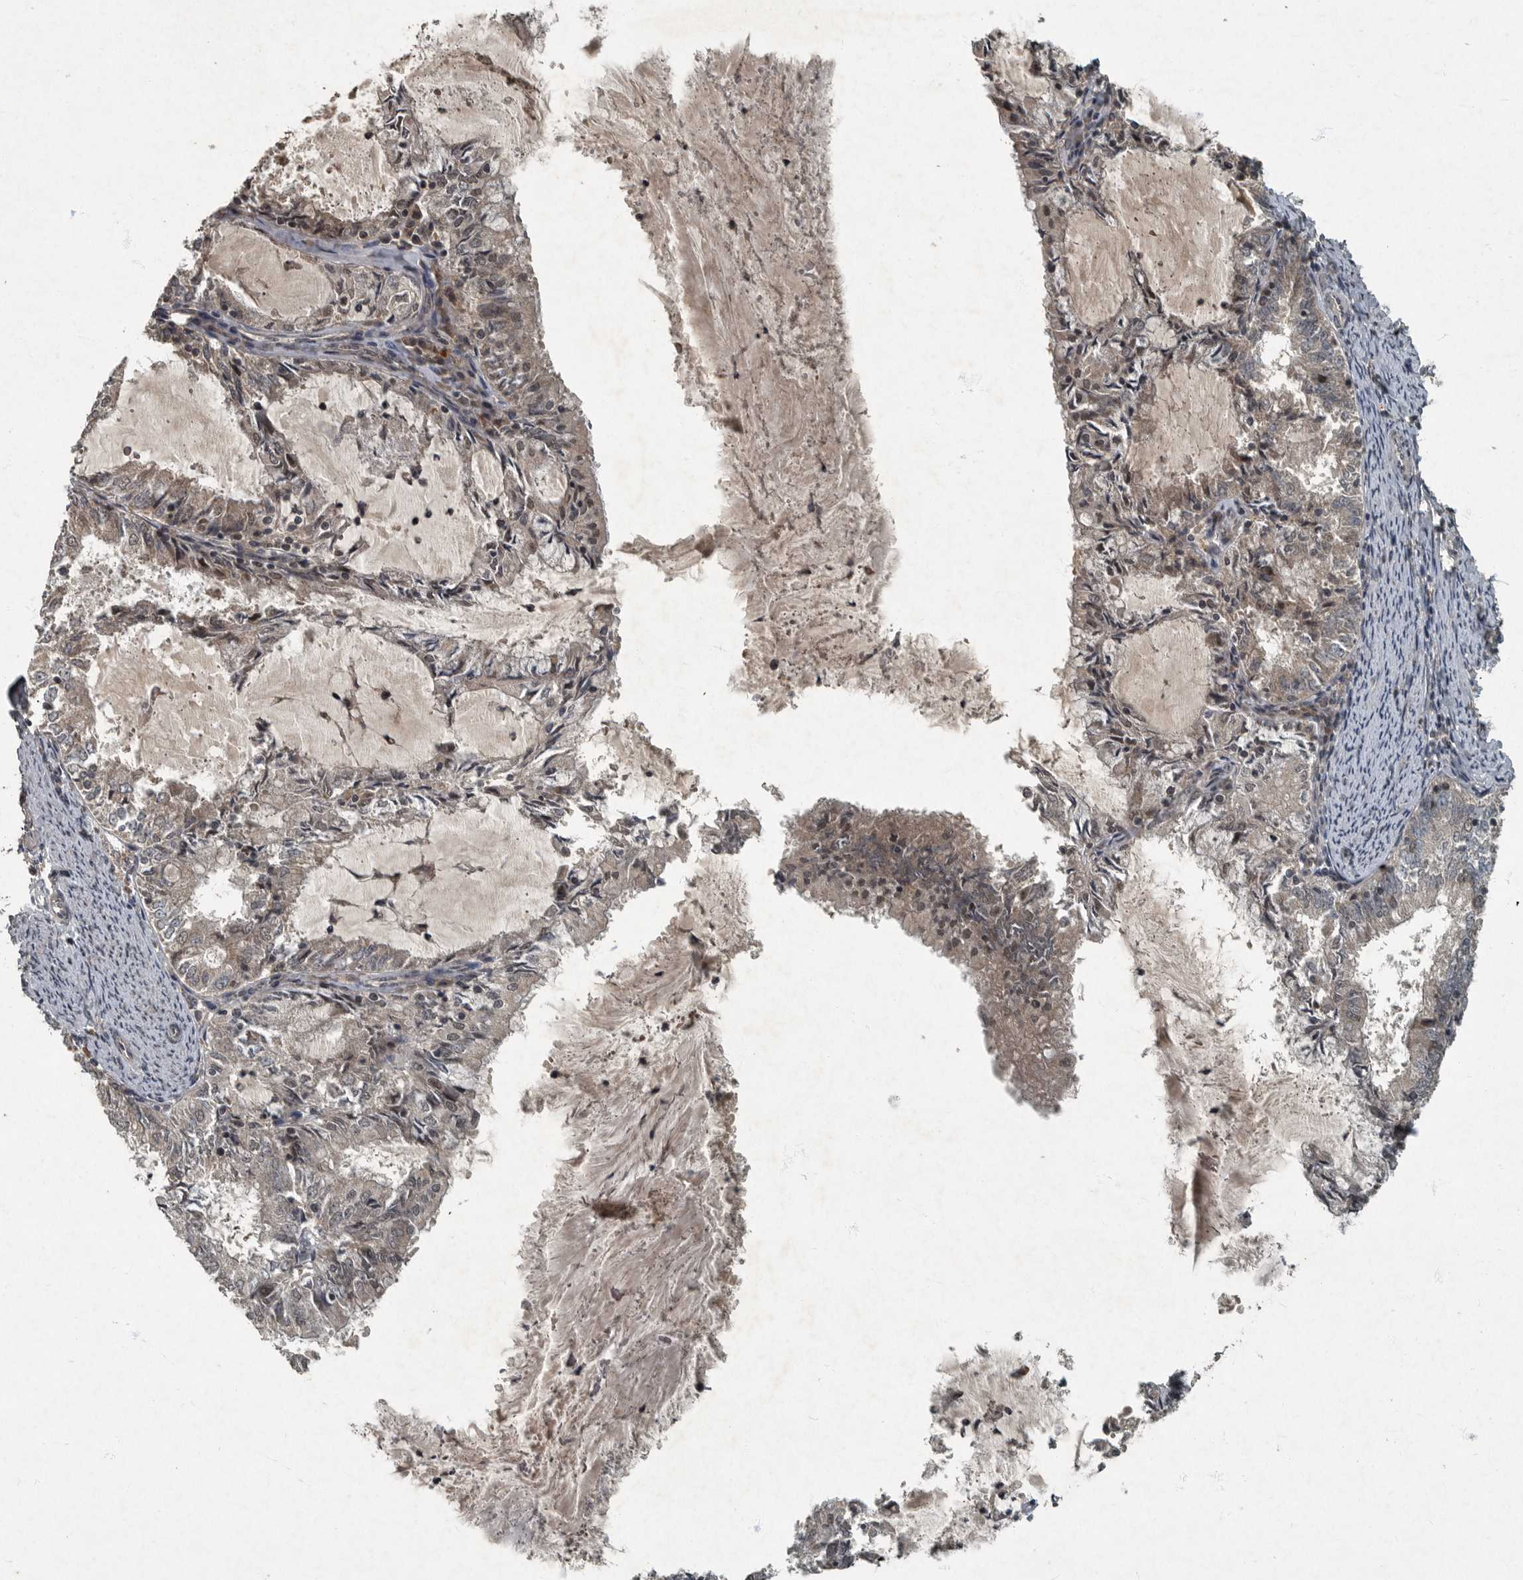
{"staining": {"intensity": "weak", "quantity": "<25%", "location": "cytoplasmic/membranous"}, "tissue": "endometrial cancer", "cell_type": "Tumor cells", "image_type": "cancer", "snomed": [{"axis": "morphology", "description": "Adenocarcinoma, NOS"}, {"axis": "topography", "description": "Endometrium"}], "caption": "There is no significant positivity in tumor cells of adenocarcinoma (endometrial).", "gene": "FOXO1", "patient": {"sex": "female", "age": 57}}